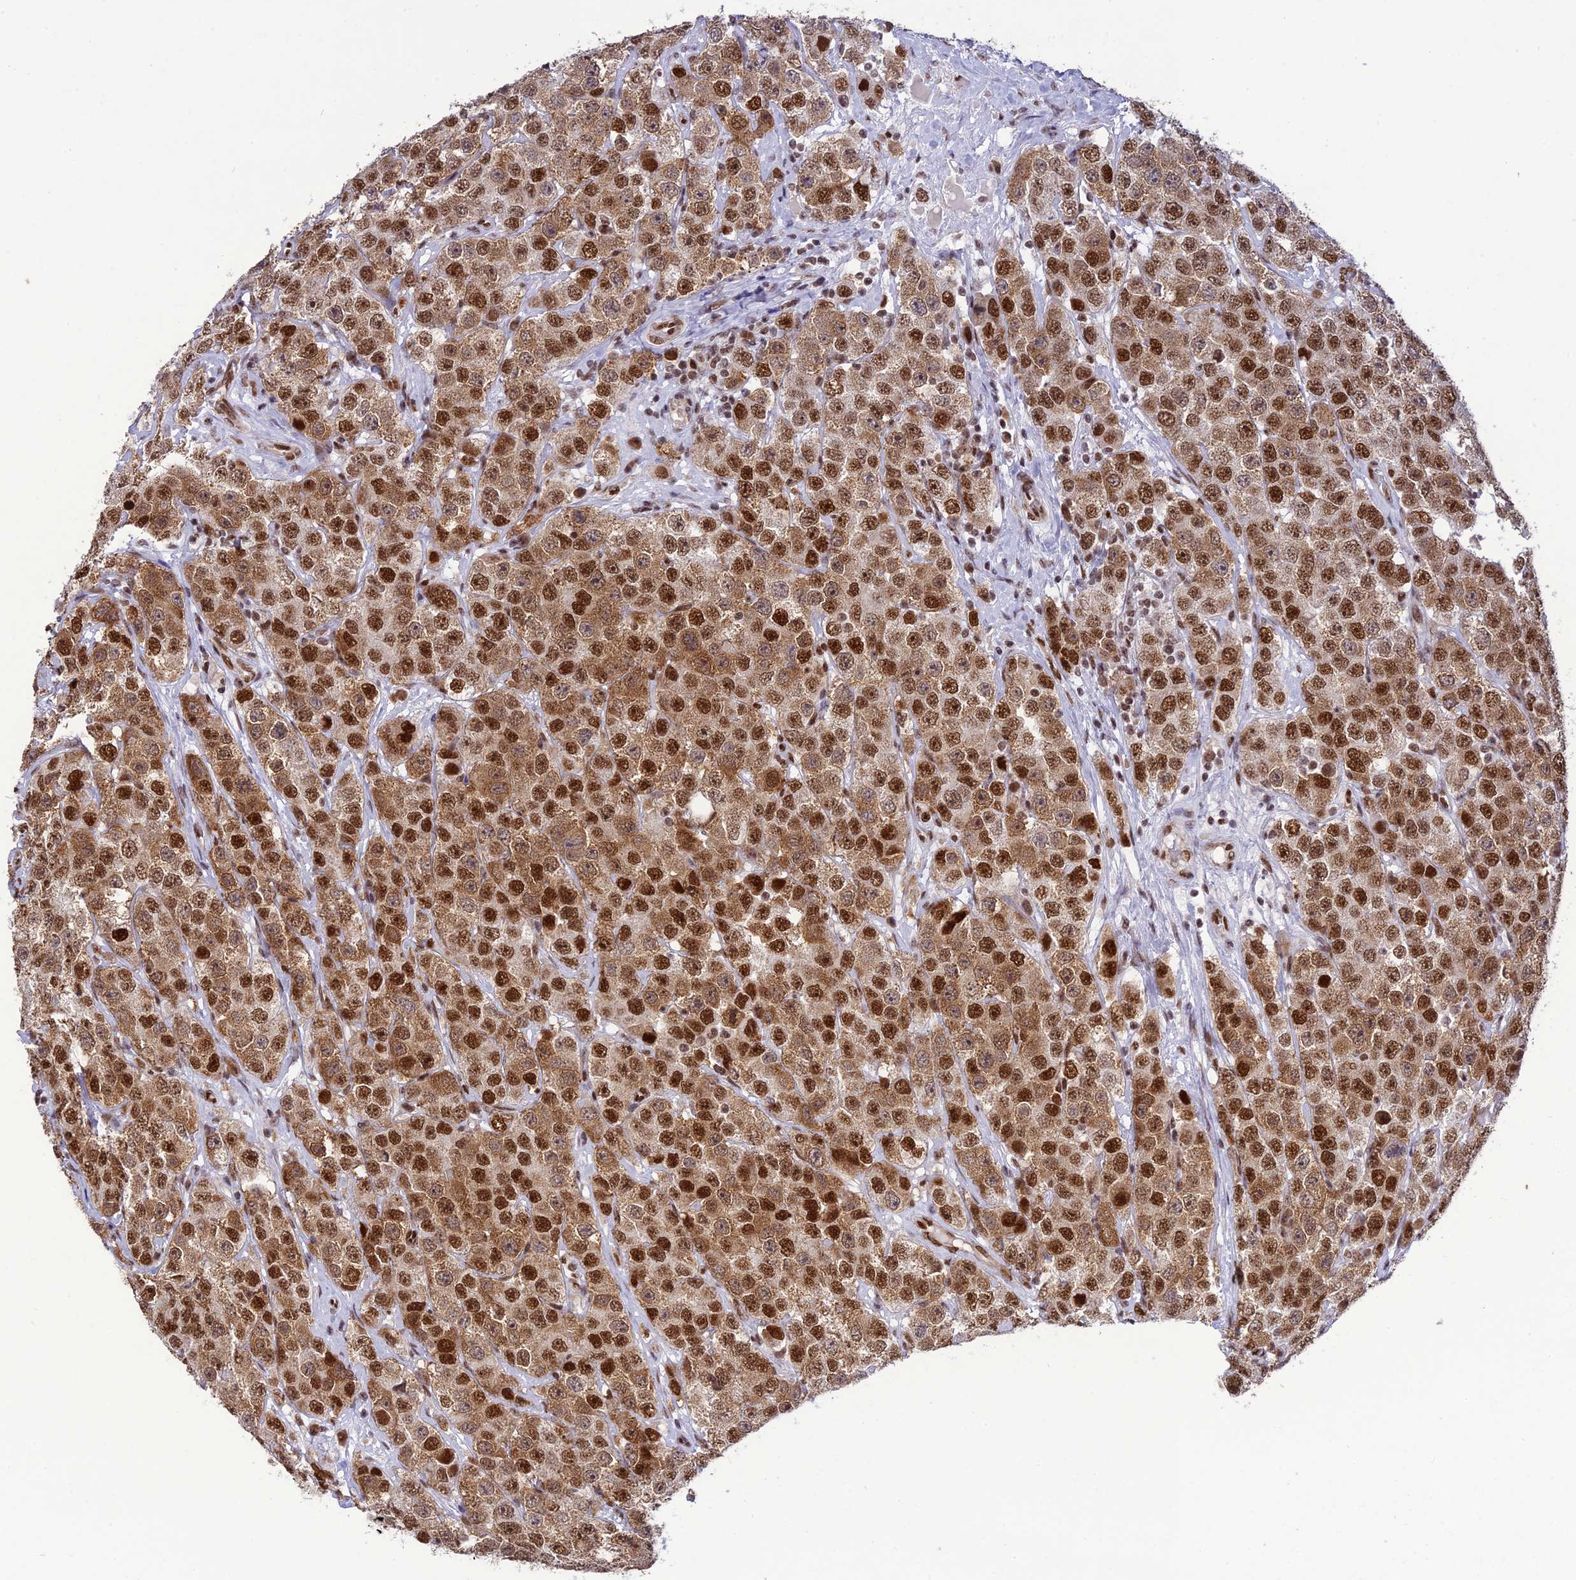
{"staining": {"intensity": "strong", "quantity": ">75%", "location": "cytoplasmic/membranous,nuclear"}, "tissue": "testis cancer", "cell_type": "Tumor cells", "image_type": "cancer", "snomed": [{"axis": "morphology", "description": "Seminoma, NOS"}, {"axis": "topography", "description": "Testis"}], "caption": "Testis seminoma was stained to show a protein in brown. There is high levels of strong cytoplasmic/membranous and nuclear expression in approximately >75% of tumor cells.", "gene": "DDX1", "patient": {"sex": "male", "age": 28}}